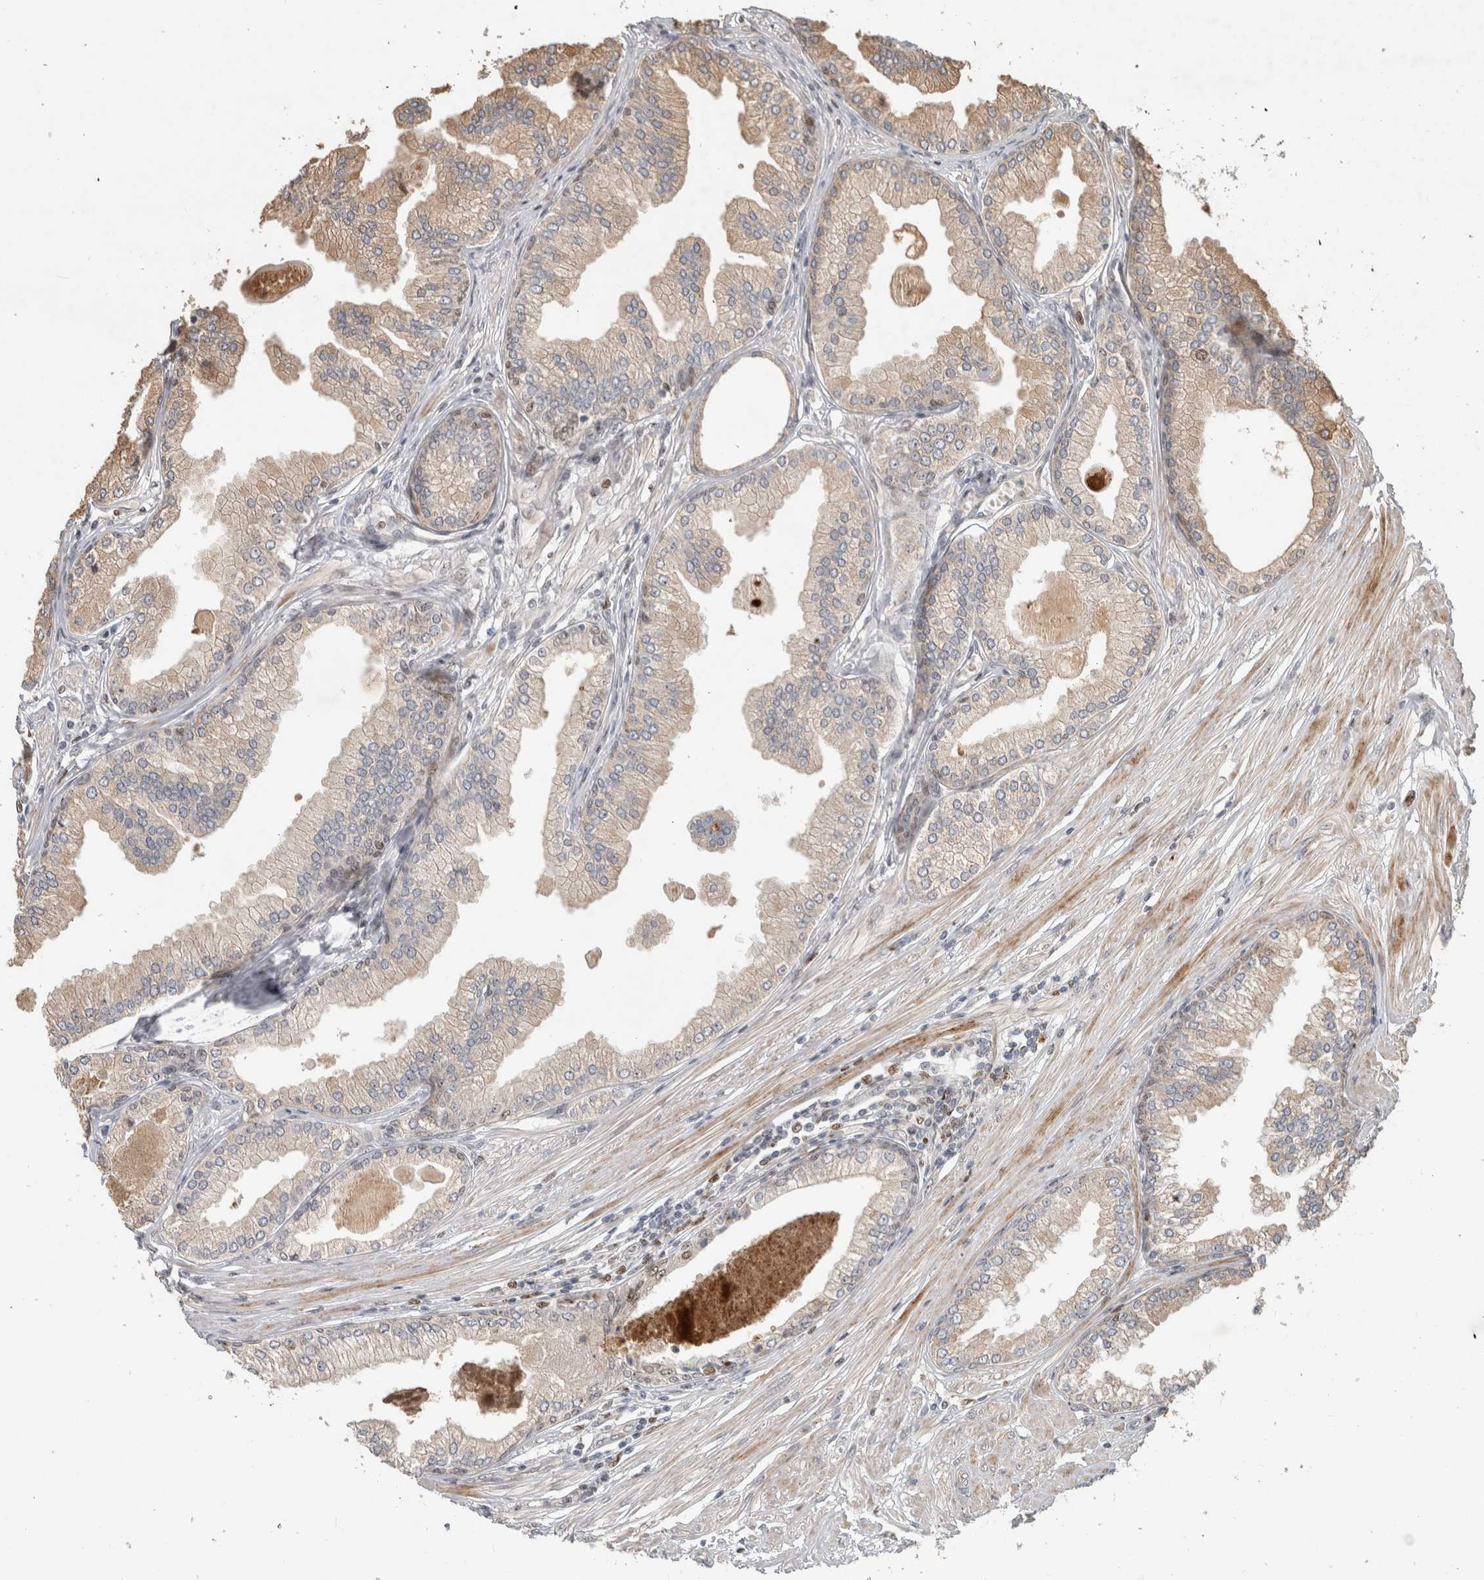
{"staining": {"intensity": "weak", "quantity": "<25%", "location": "cytoplasmic/membranous"}, "tissue": "prostate cancer", "cell_type": "Tumor cells", "image_type": "cancer", "snomed": [{"axis": "morphology", "description": "Adenocarcinoma, Low grade"}, {"axis": "topography", "description": "Prostate"}], "caption": "Prostate cancer (low-grade adenocarcinoma) was stained to show a protein in brown. There is no significant staining in tumor cells.", "gene": "INSRR", "patient": {"sex": "male", "age": 52}}